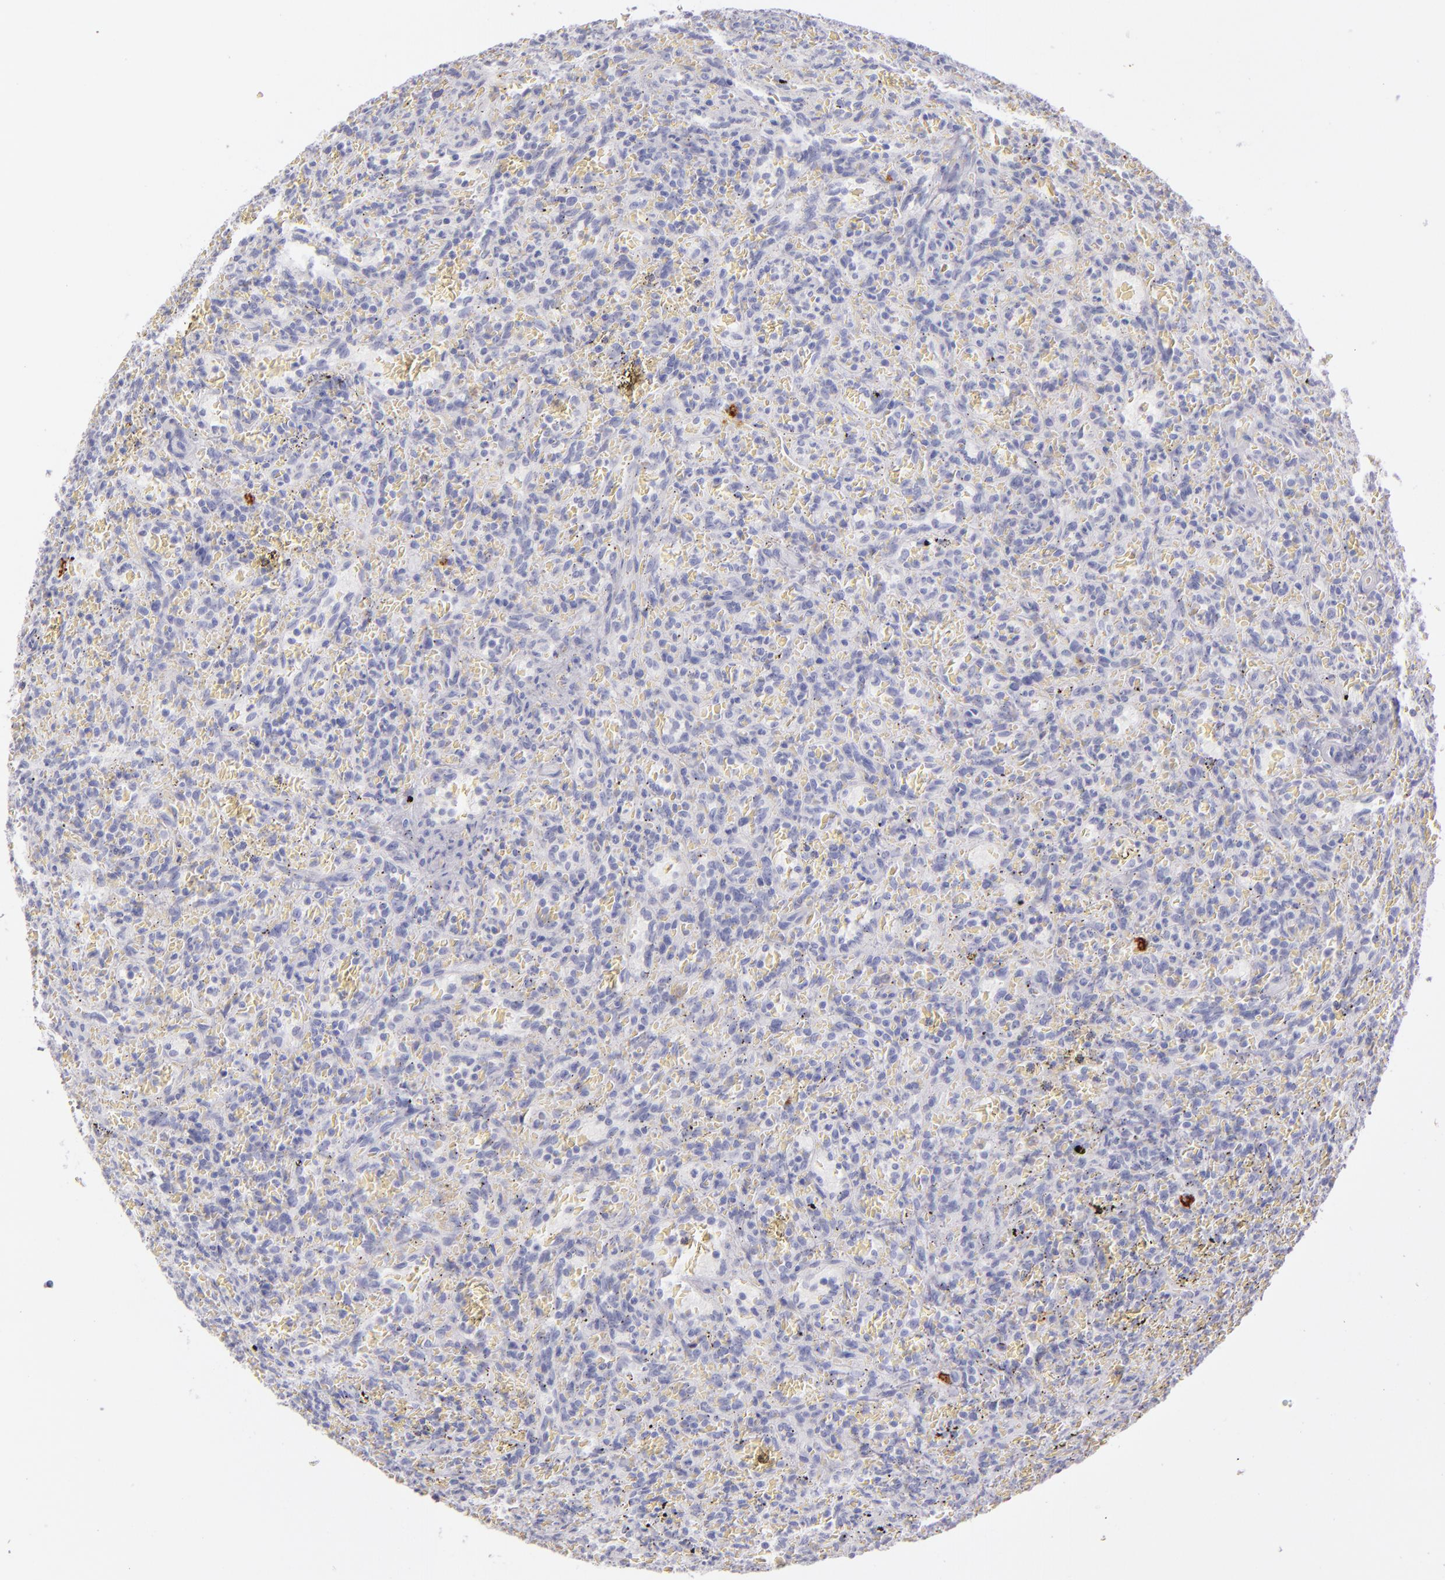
{"staining": {"intensity": "negative", "quantity": "none", "location": "none"}, "tissue": "lymphoma", "cell_type": "Tumor cells", "image_type": "cancer", "snomed": [{"axis": "morphology", "description": "Malignant lymphoma, non-Hodgkin's type, Low grade"}, {"axis": "topography", "description": "Spleen"}], "caption": "DAB immunohistochemical staining of lymphoma reveals no significant staining in tumor cells.", "gene": "CD207", "patient": {"sex": "female", "age": 64}}